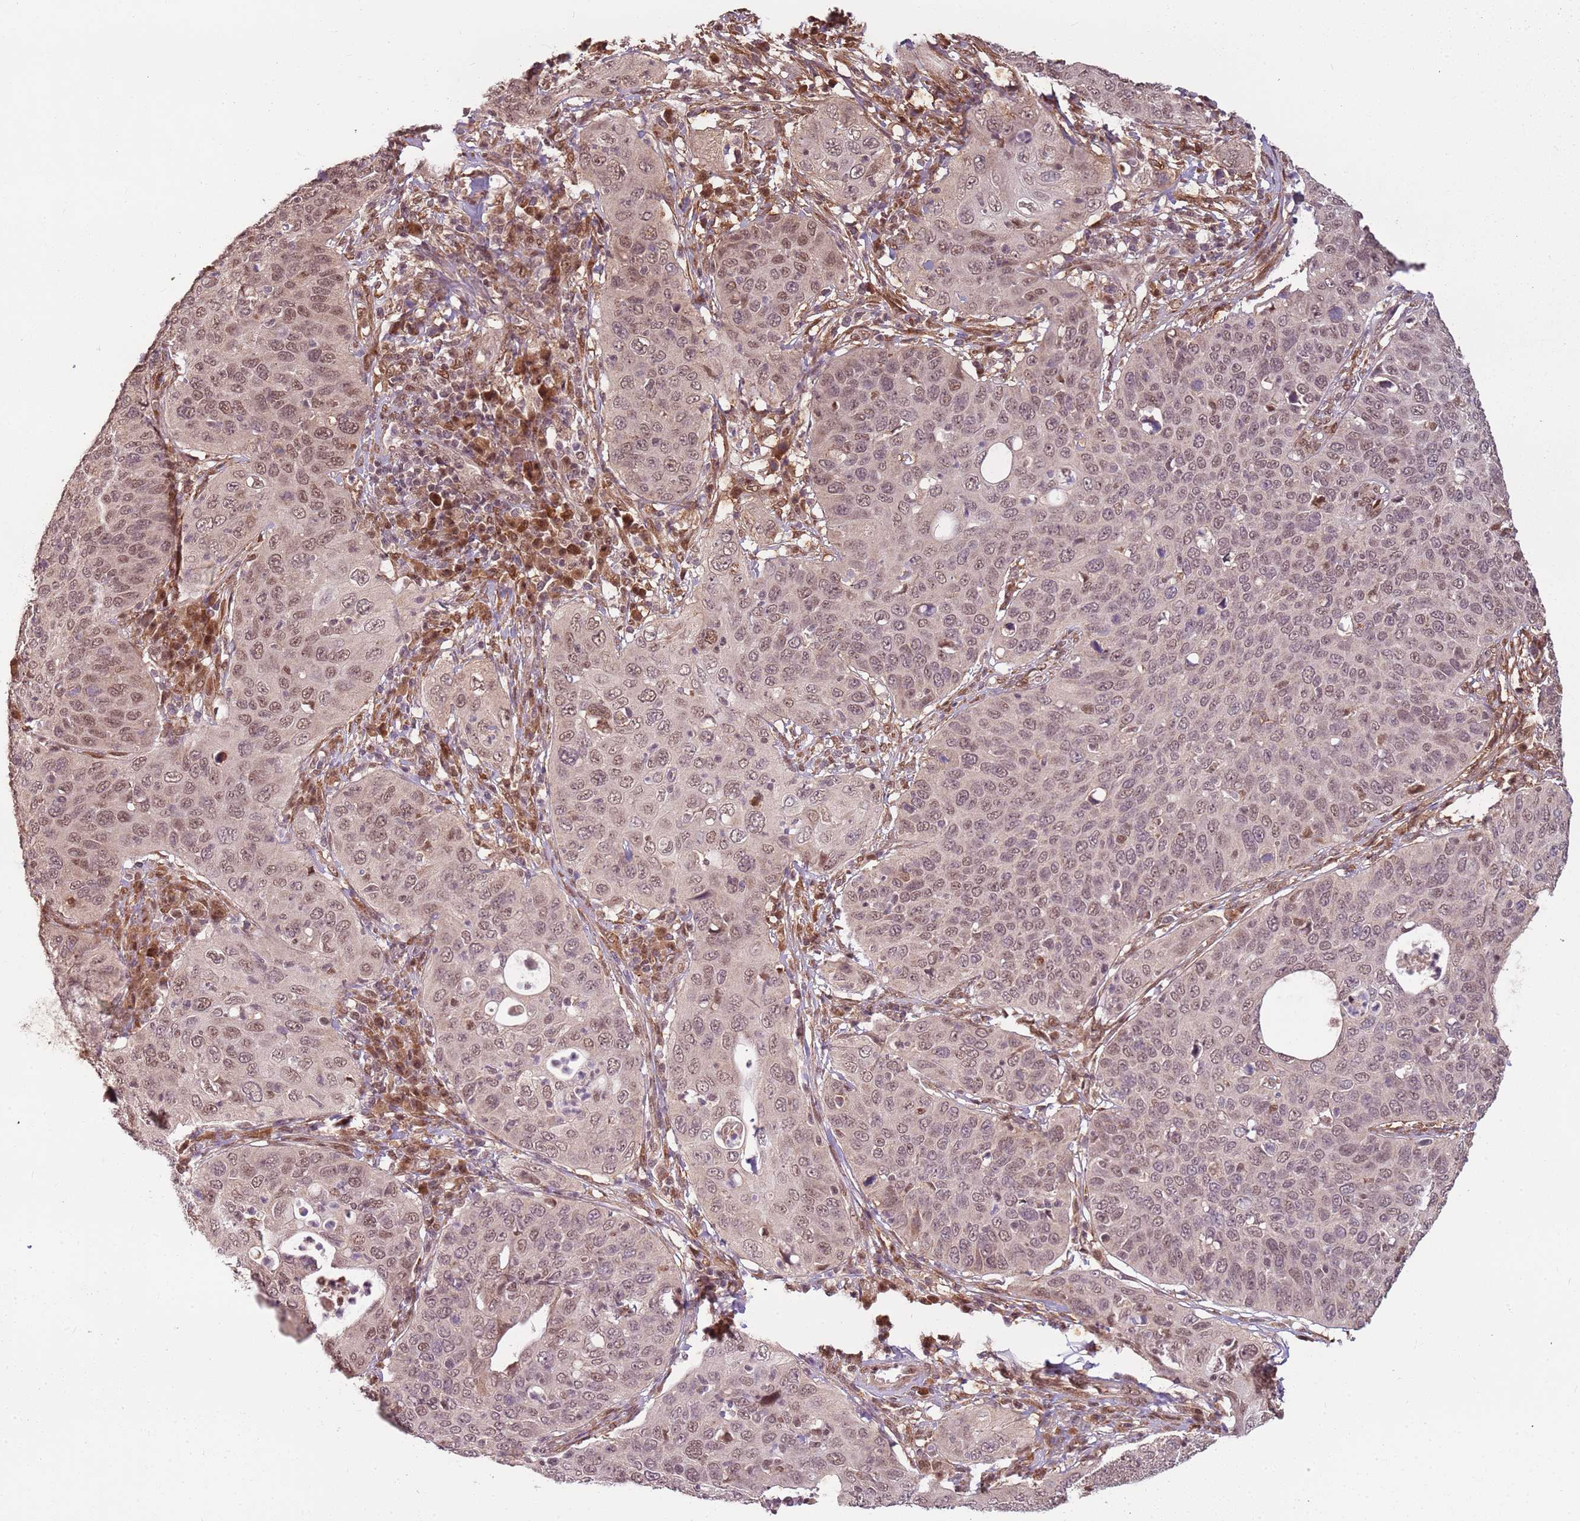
{"staining": {"intensity": "weak", "quantity": "25%-75%", "location": "nuclear"}, "tissue": "cervical cancer", "cell_type": "Tumor cells", "image_type": "cancer", "snomed": [{"axis": "morphology", "description": "Squamous cell carcinoma, NOS"}, {"axis": "topography", "description": "Cervix"}], "caption": "Immunohistochemistry staining of cervical cancer (squamous cell carcinoma), which displays low levels of weak nuclear expression in approximately 25%-75% of tumor cells indicating weak nuclear protein staining. The staining was performed using DAB (3,3'-diaminobenzidine) (brown) for protein detection and nuclei were counterstained in hematoxylin (blue).", "gene": "POLR3H", "patient": {"sex": "female", "age": 36}}